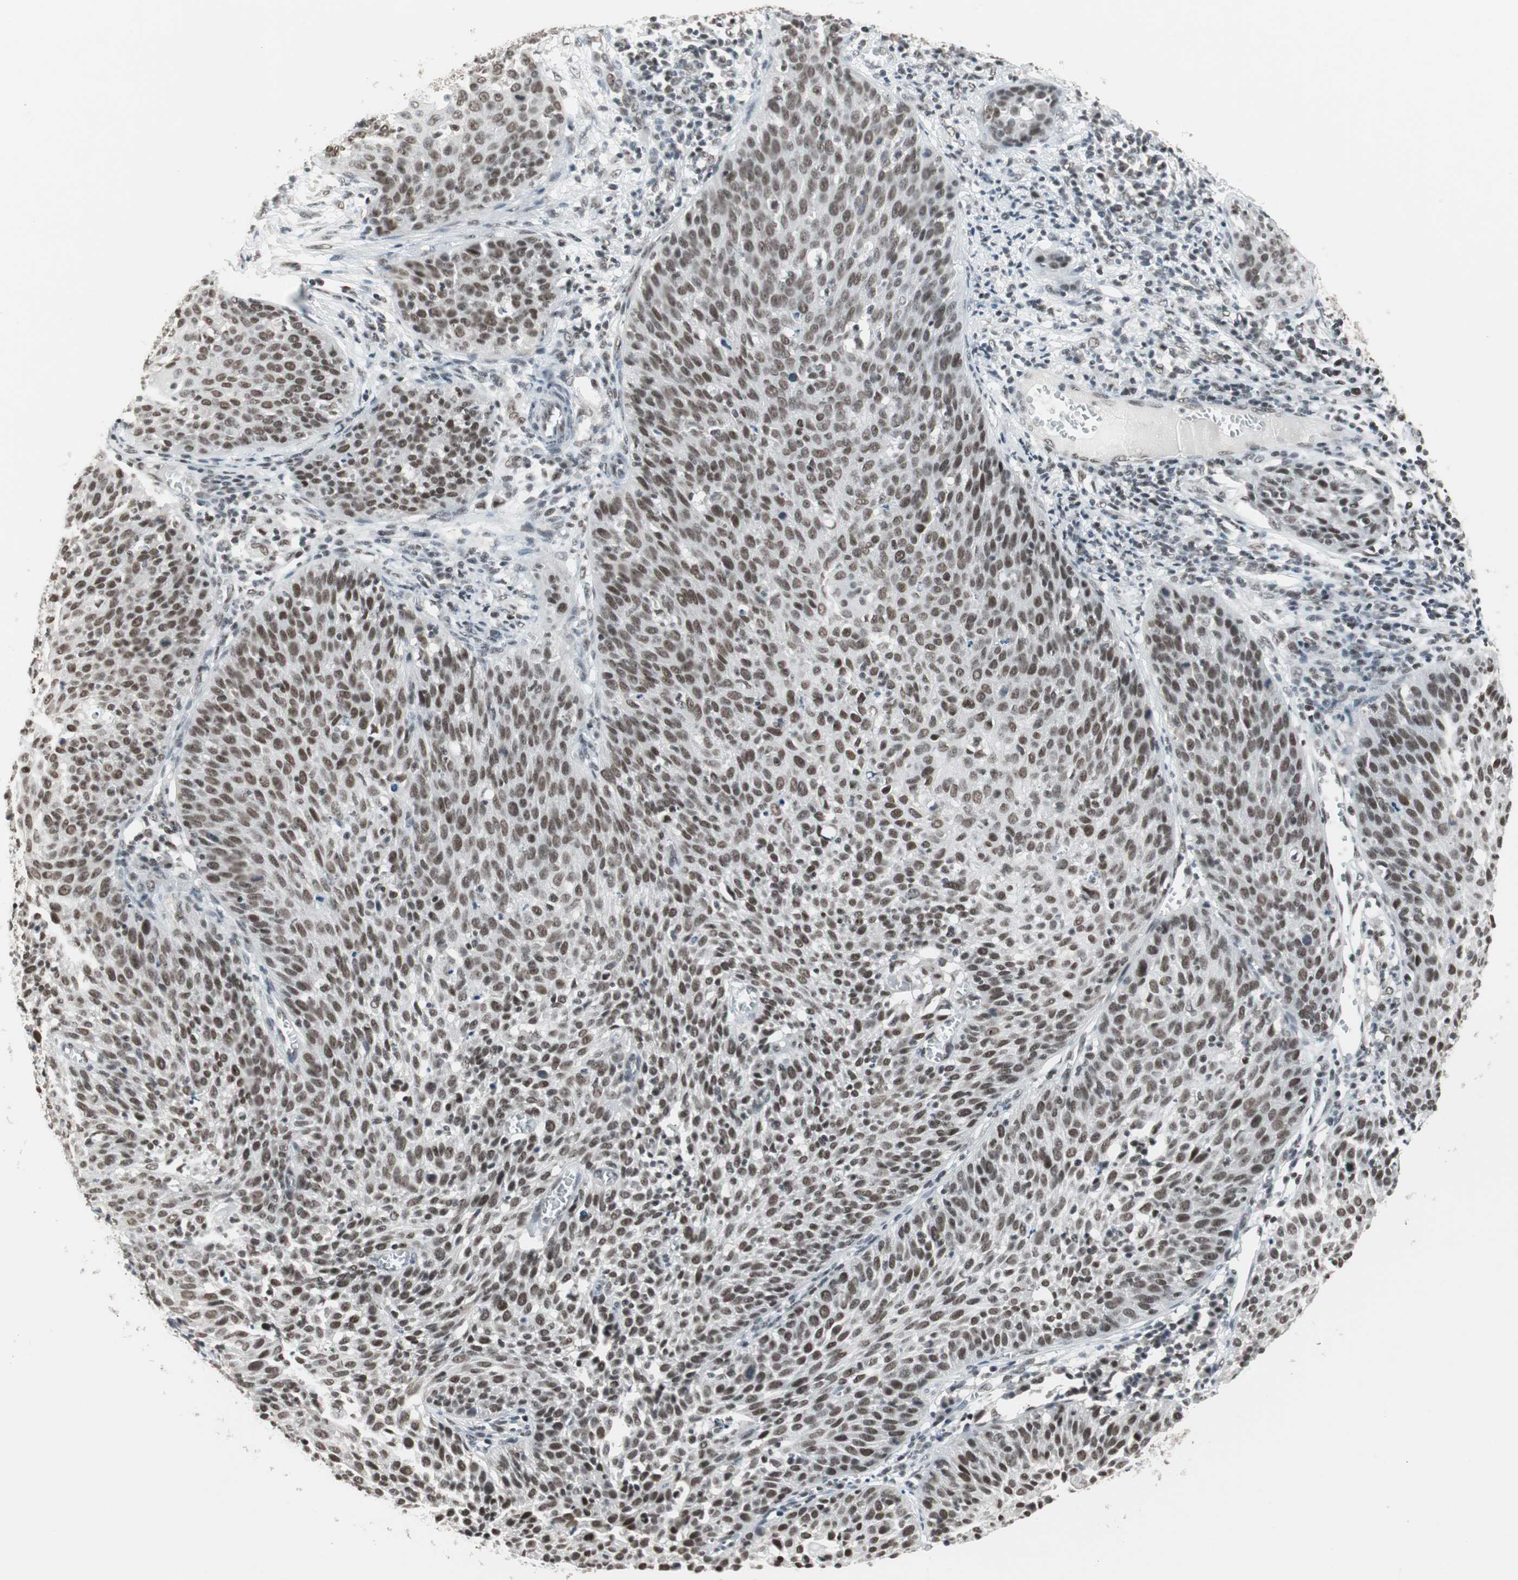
{"staining": {"intensity": "strong", "quantity": ">75%", "location": "nuclear"}, "tissue": "cervical cancer", "cell_type": "Tumor cells", "image_type": "cancer", "snomed": [{"axis": "morphology", "description": "Squamous cell carcinoma, NOS"}, {"axis": "topography", "description": "Cervix"}], "caption": "Immunohistochemistry (IHC) (DAB (3,3'-diaminobenzidine)) staining of cervical cancer (squamous cell carcinoma) reveals strong nuclear protein positivity in approximately >75% of tumor cells.", "gene": "RTF1", "patient": {"sex": "female", "age": 38}}